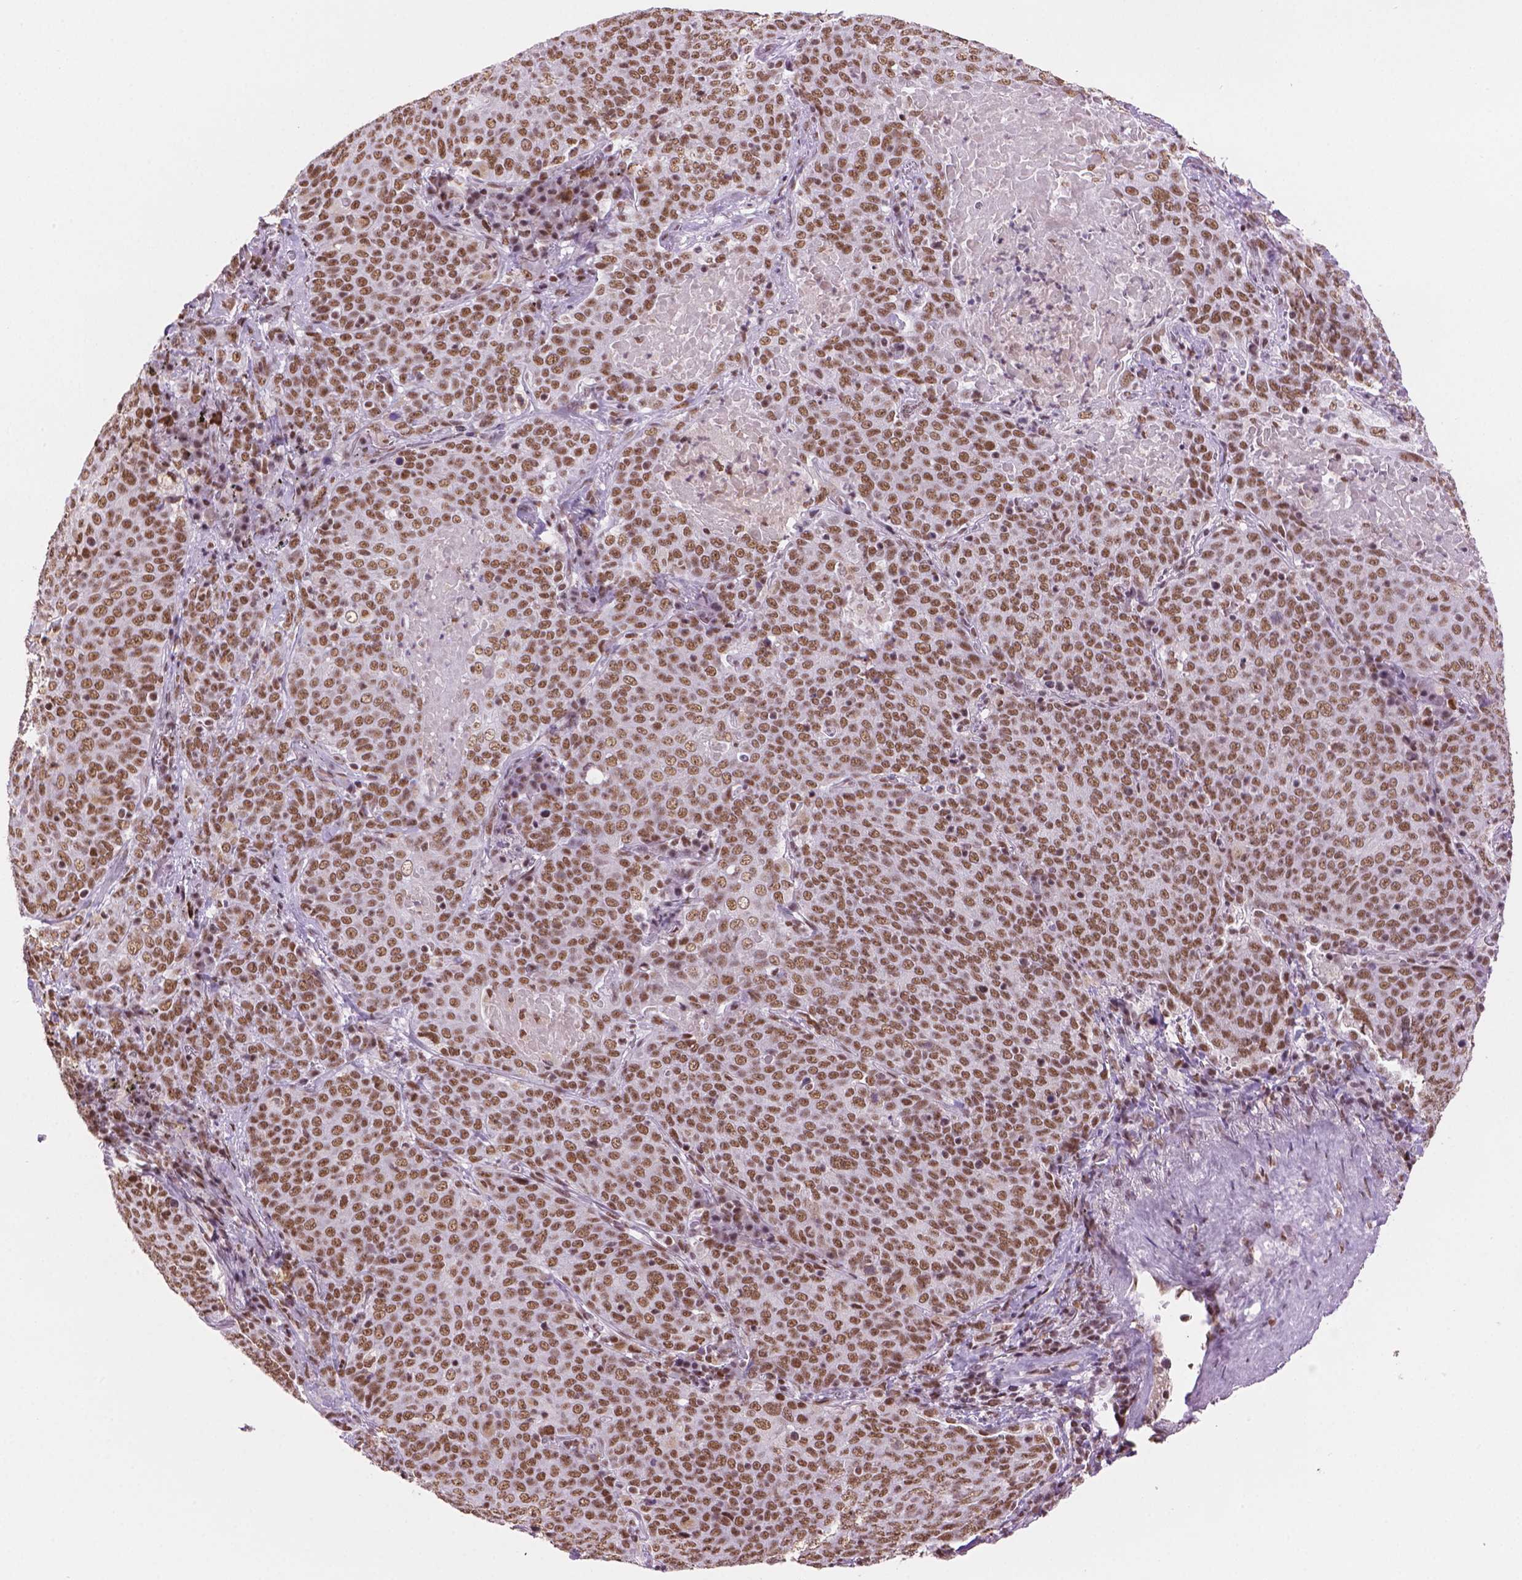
{"staining": {"intensity": "moderate", "quantity": ">75%", "location": "nuclear"}, "tissue": "lung cancer", "cell_type": "Tumor cells", "image_type": "cancer", "snomed": [{"axis": "morphology", "description": "Squamous cell carcinoma, NOS"}, {"axis": "topography", "description": "Lung"}], "caption": "Immunohistochemical staining of lung cancer (squamous cell carcinoma) displays moderate nuclear protein expression in about >75% of tumor cells.", "gene": "RPA4", "patient": {"sex": "male", "age": 82}}